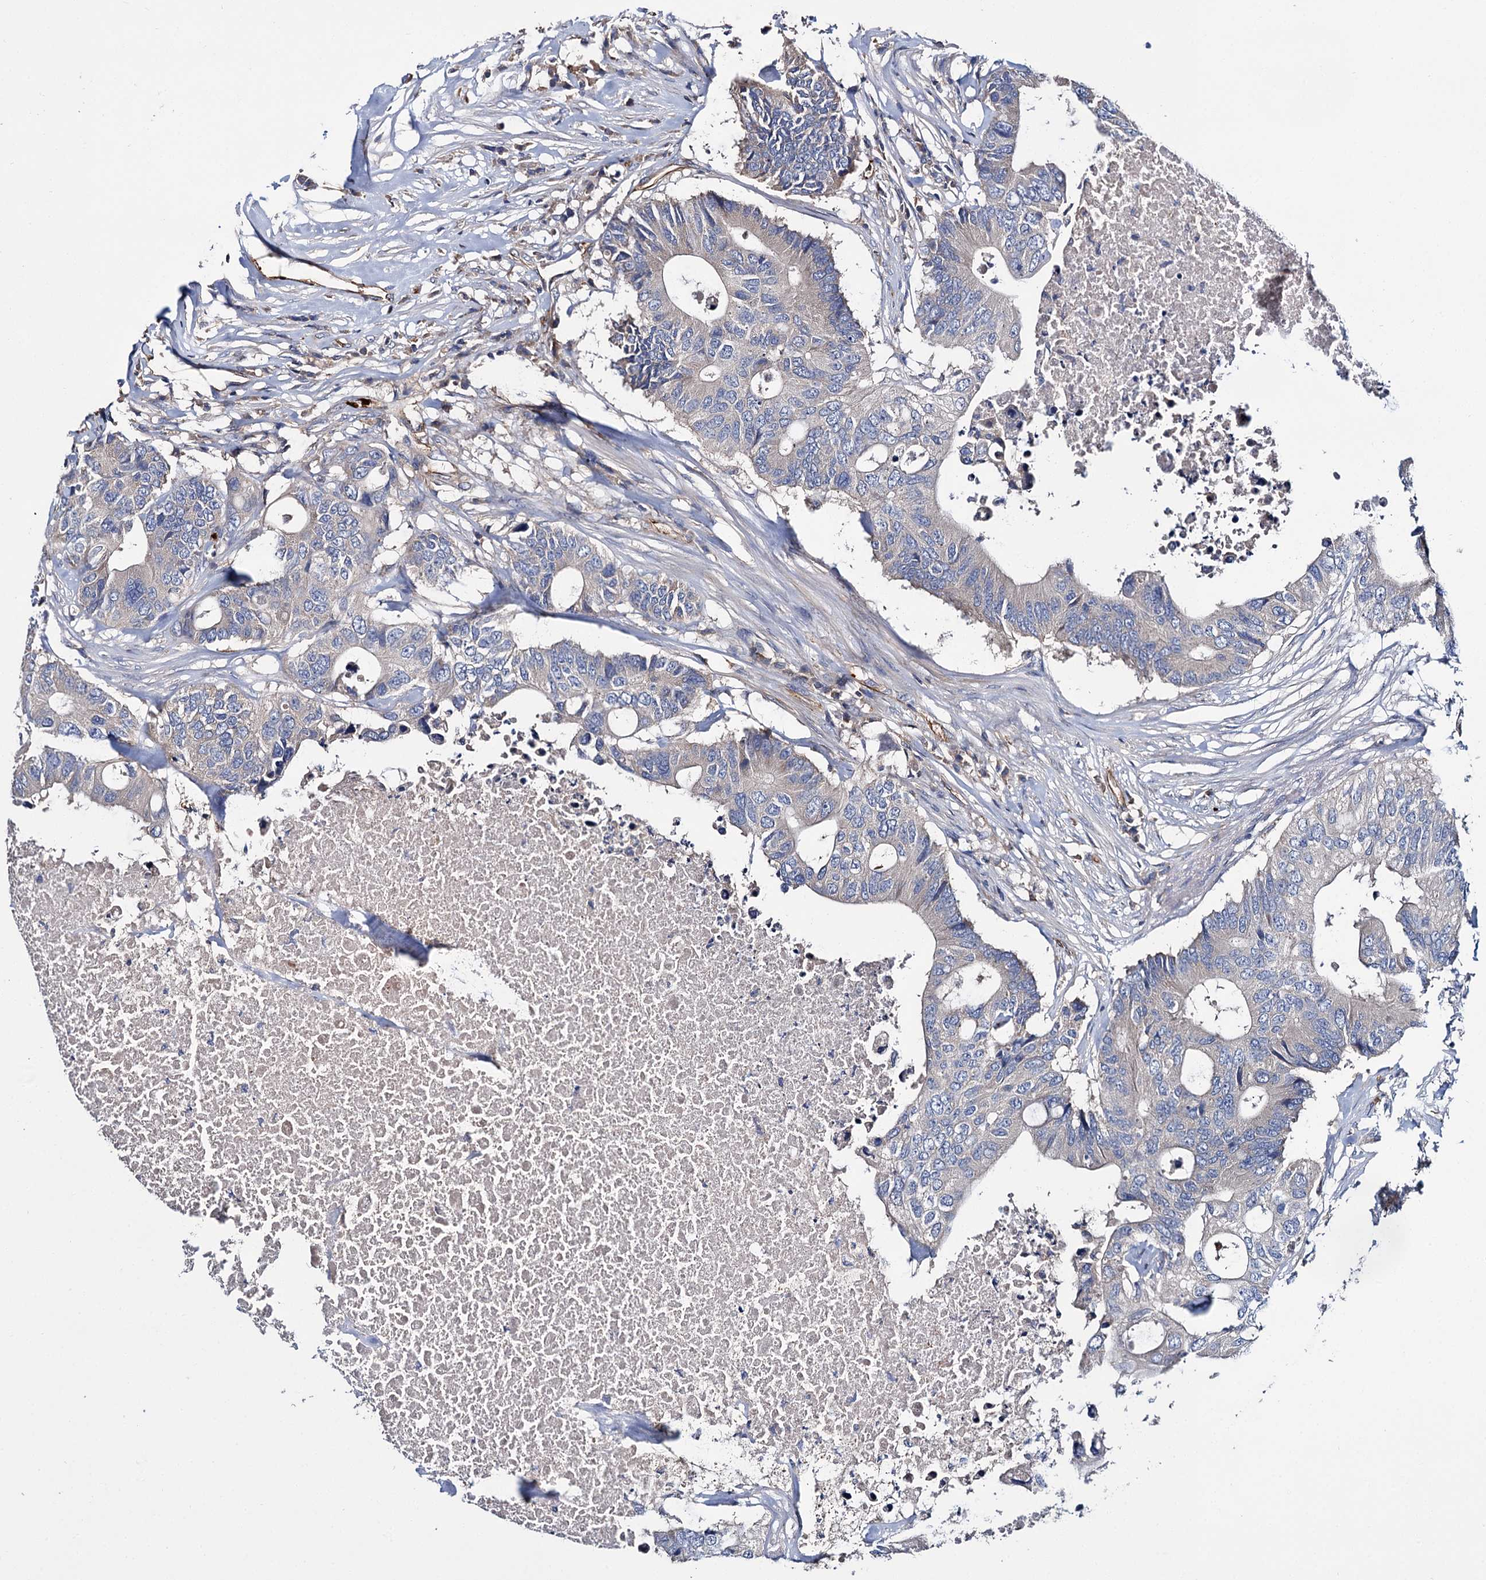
{"staining": {"intensity": "weak", "quantity": "<25%", "location": "cytoplasmic/membranous"}, "tissue": "colorectal cancer", "cell_type": "Tumor cells", "image_type": "cancer", "snomed": [{"axis": "morphology", "description": "Adenocarcinoma, NOS"}, {"axis": "topography", "description": "Colon"}], "caption": "Micrograph shows no significant protein expression in tumor cells of colorectal adenocarcinoma.", "gene": "CACNA1C", "patient": {"sex": "male", "age": 71}}